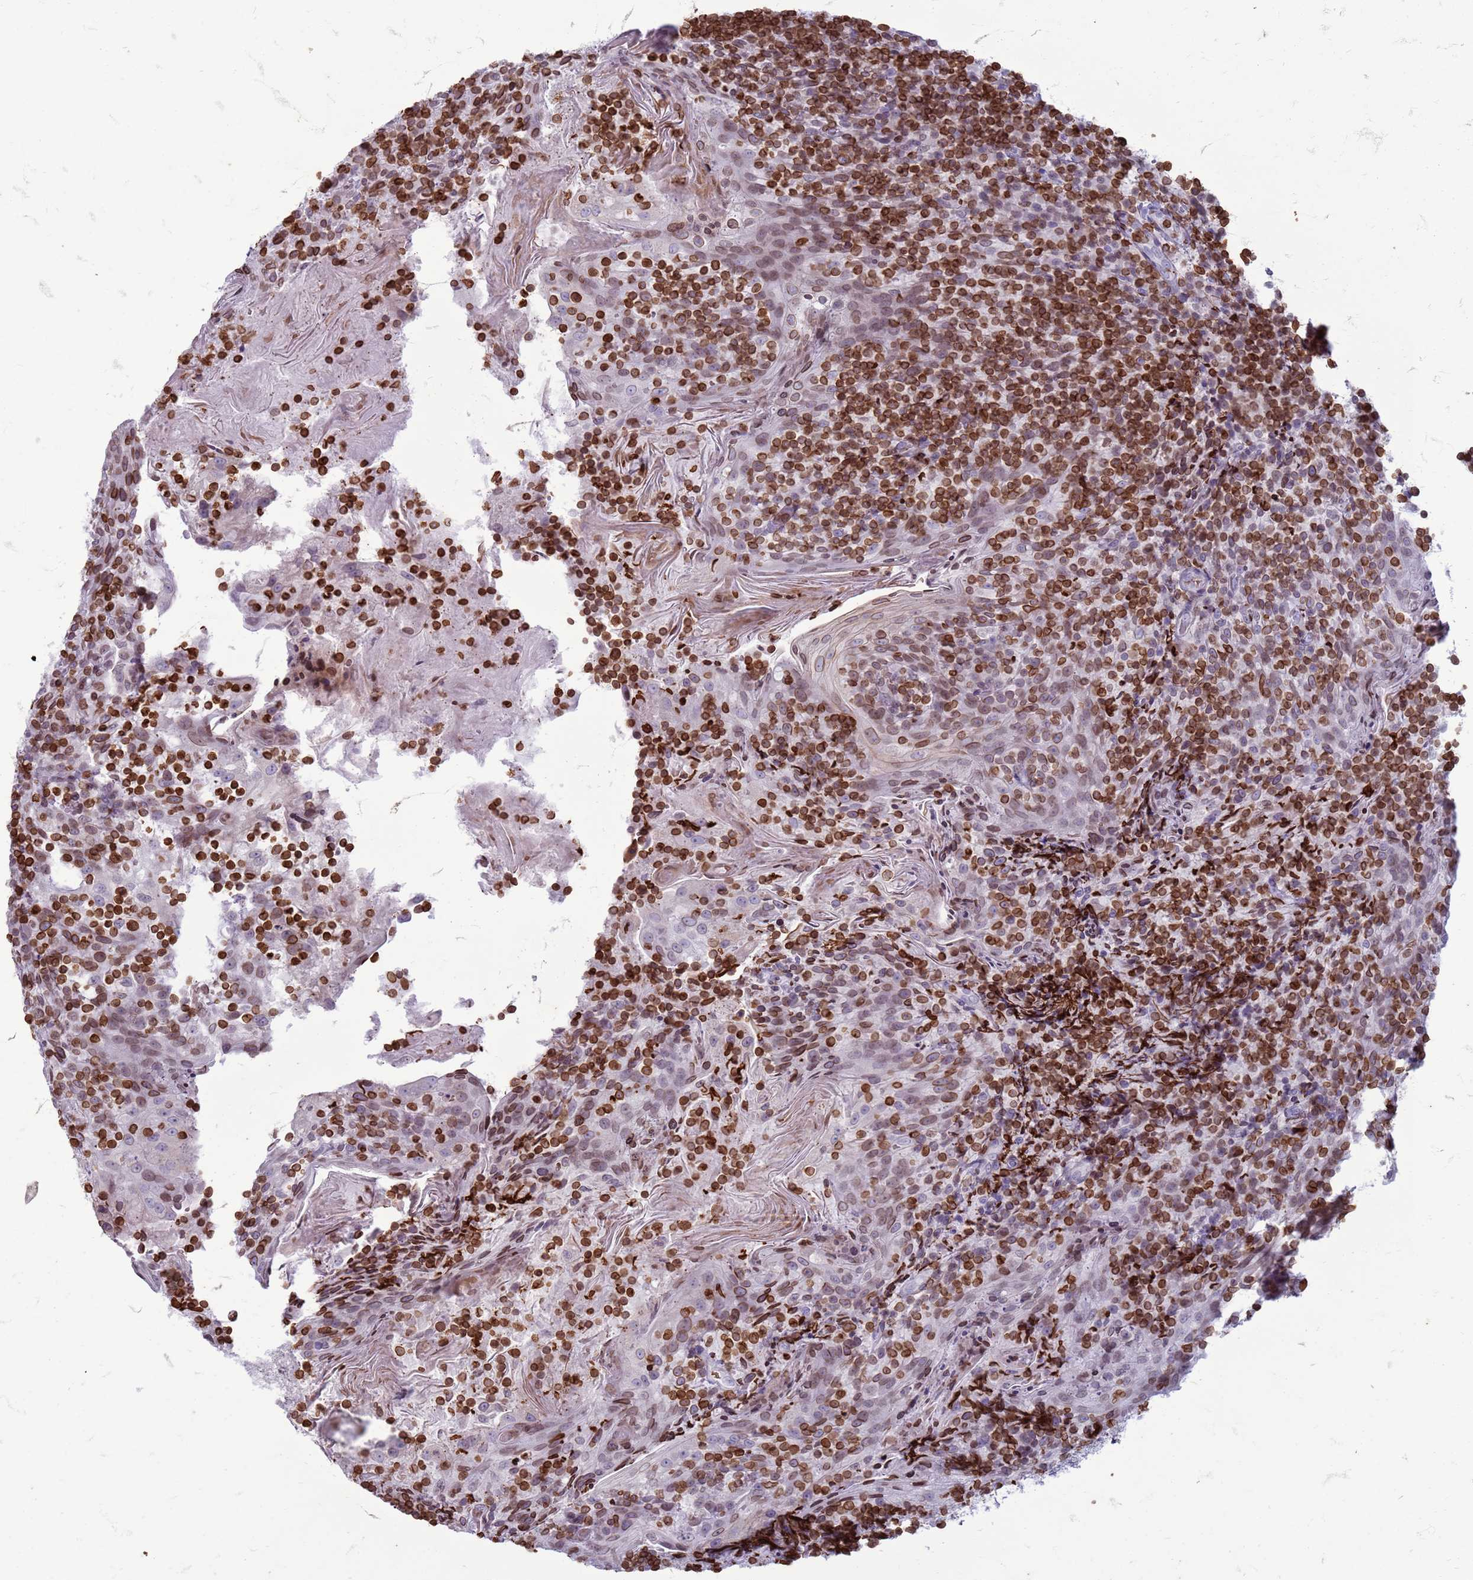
{"staining": {"intensity": "moderate", "quantity": ">75%", "location": "cytoplasmic/membranous,nuclear"}, "tissue": "tonsil", "cell_type": "Germinal center cells", "image_type": "normal", "snomed": [{"axis": "morphology", "description": "Normal tissue, NOS"}, {"axis": "topography", "description": "Tonsil"}], "caption": "Immunohistochemical staining of benign tonsil exhibits medium levels of moderate cytoplasmic/membranous,nuclear staining in about >75% of germinal center cells.", "gene": "METTL25B", "patient": {"sex": "female", "age": 10}}